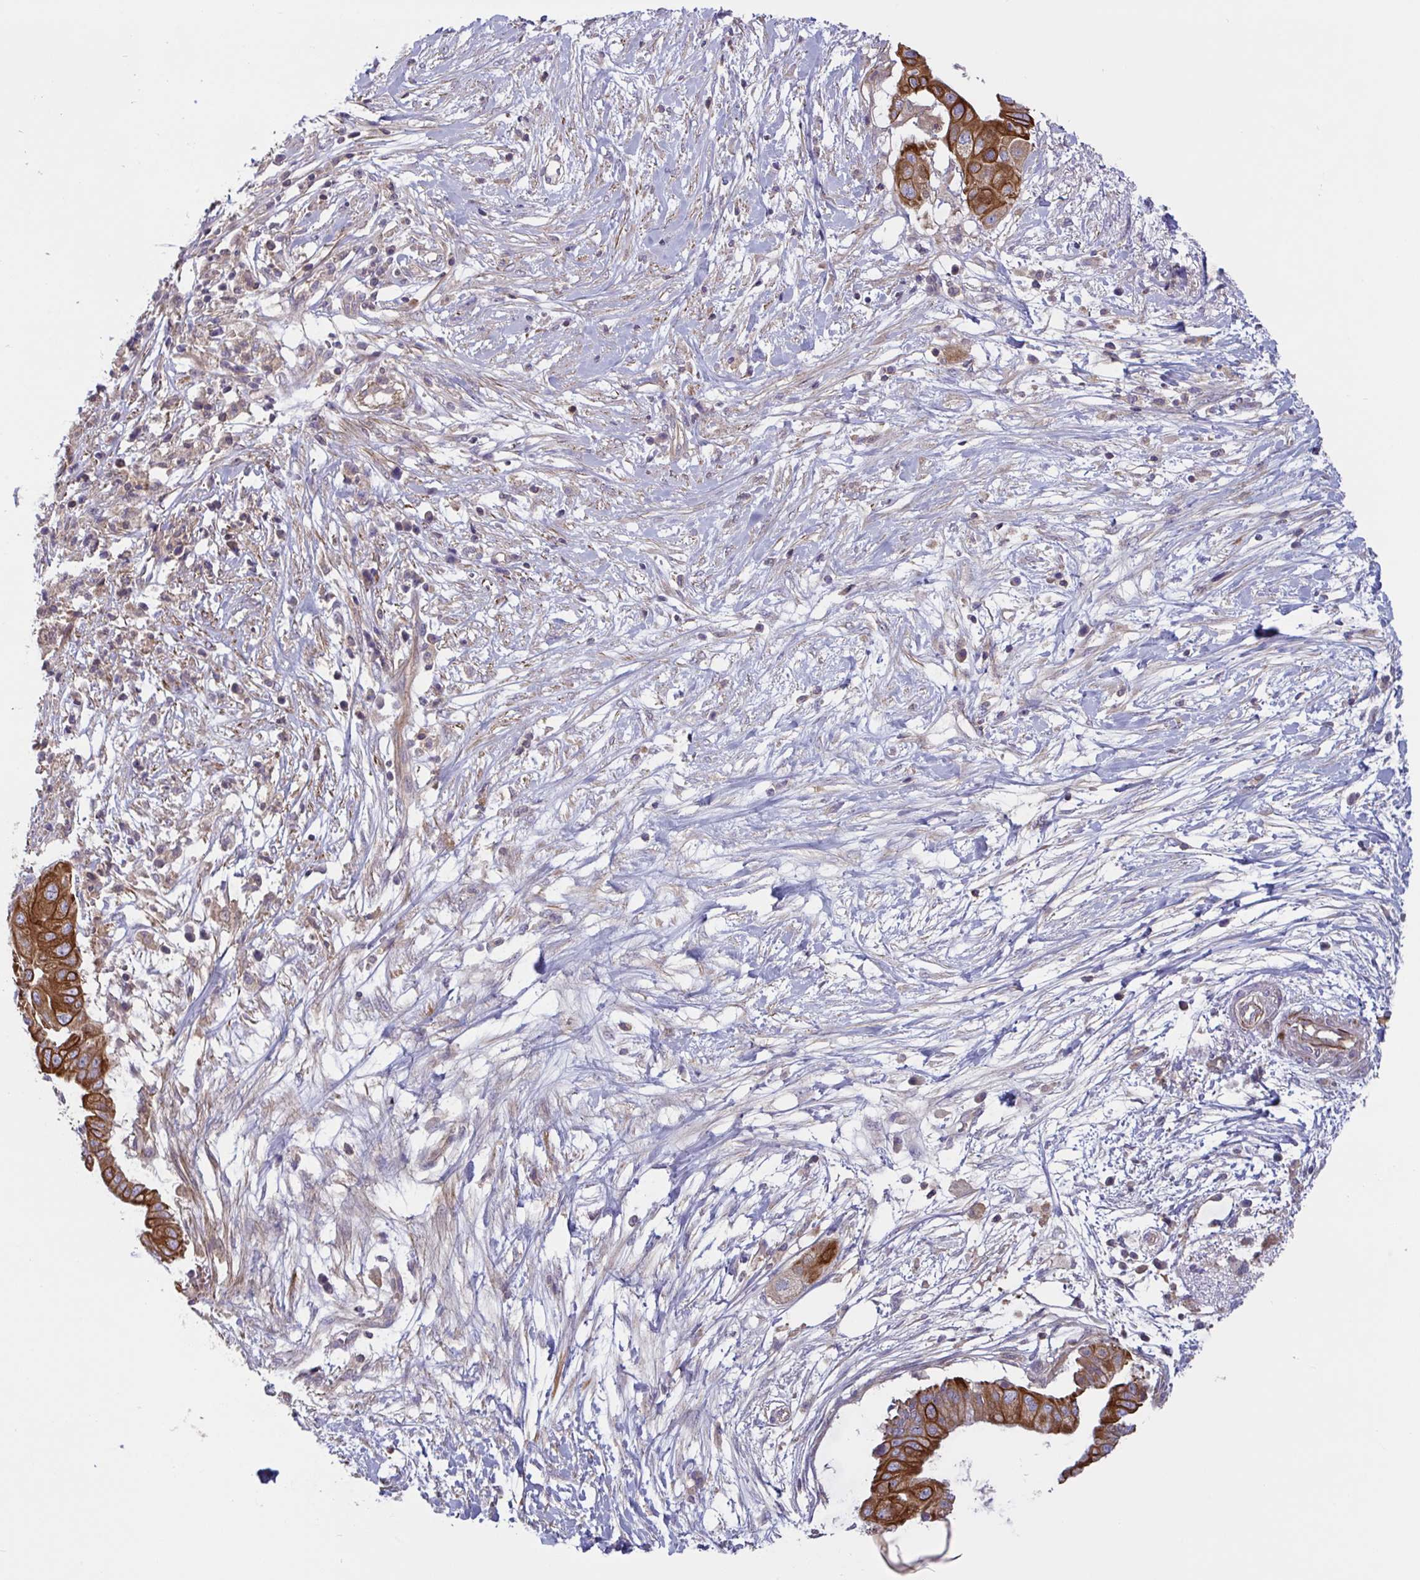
{"staining": {"intensity": "strong", "quantity": ">75%", "location": "cytoplasmic/membranous"}, "tissue": "pancreatic cancer", "cell_type": "Tumor cells", "image_type": "cancer", "snomed": [{"axis": "morphology", "description": "Adenocarcinoma, NOS"}, {"axis": "topography", "description": "Pancreas"}], "caption": "Protein staining displays strong cytoplasmic/membranous staining in about >75% of tumor cells in adenocarcinoma (pancreatic).", "gene": "TANK", "patient": {"sex": "male", "age": 68}}